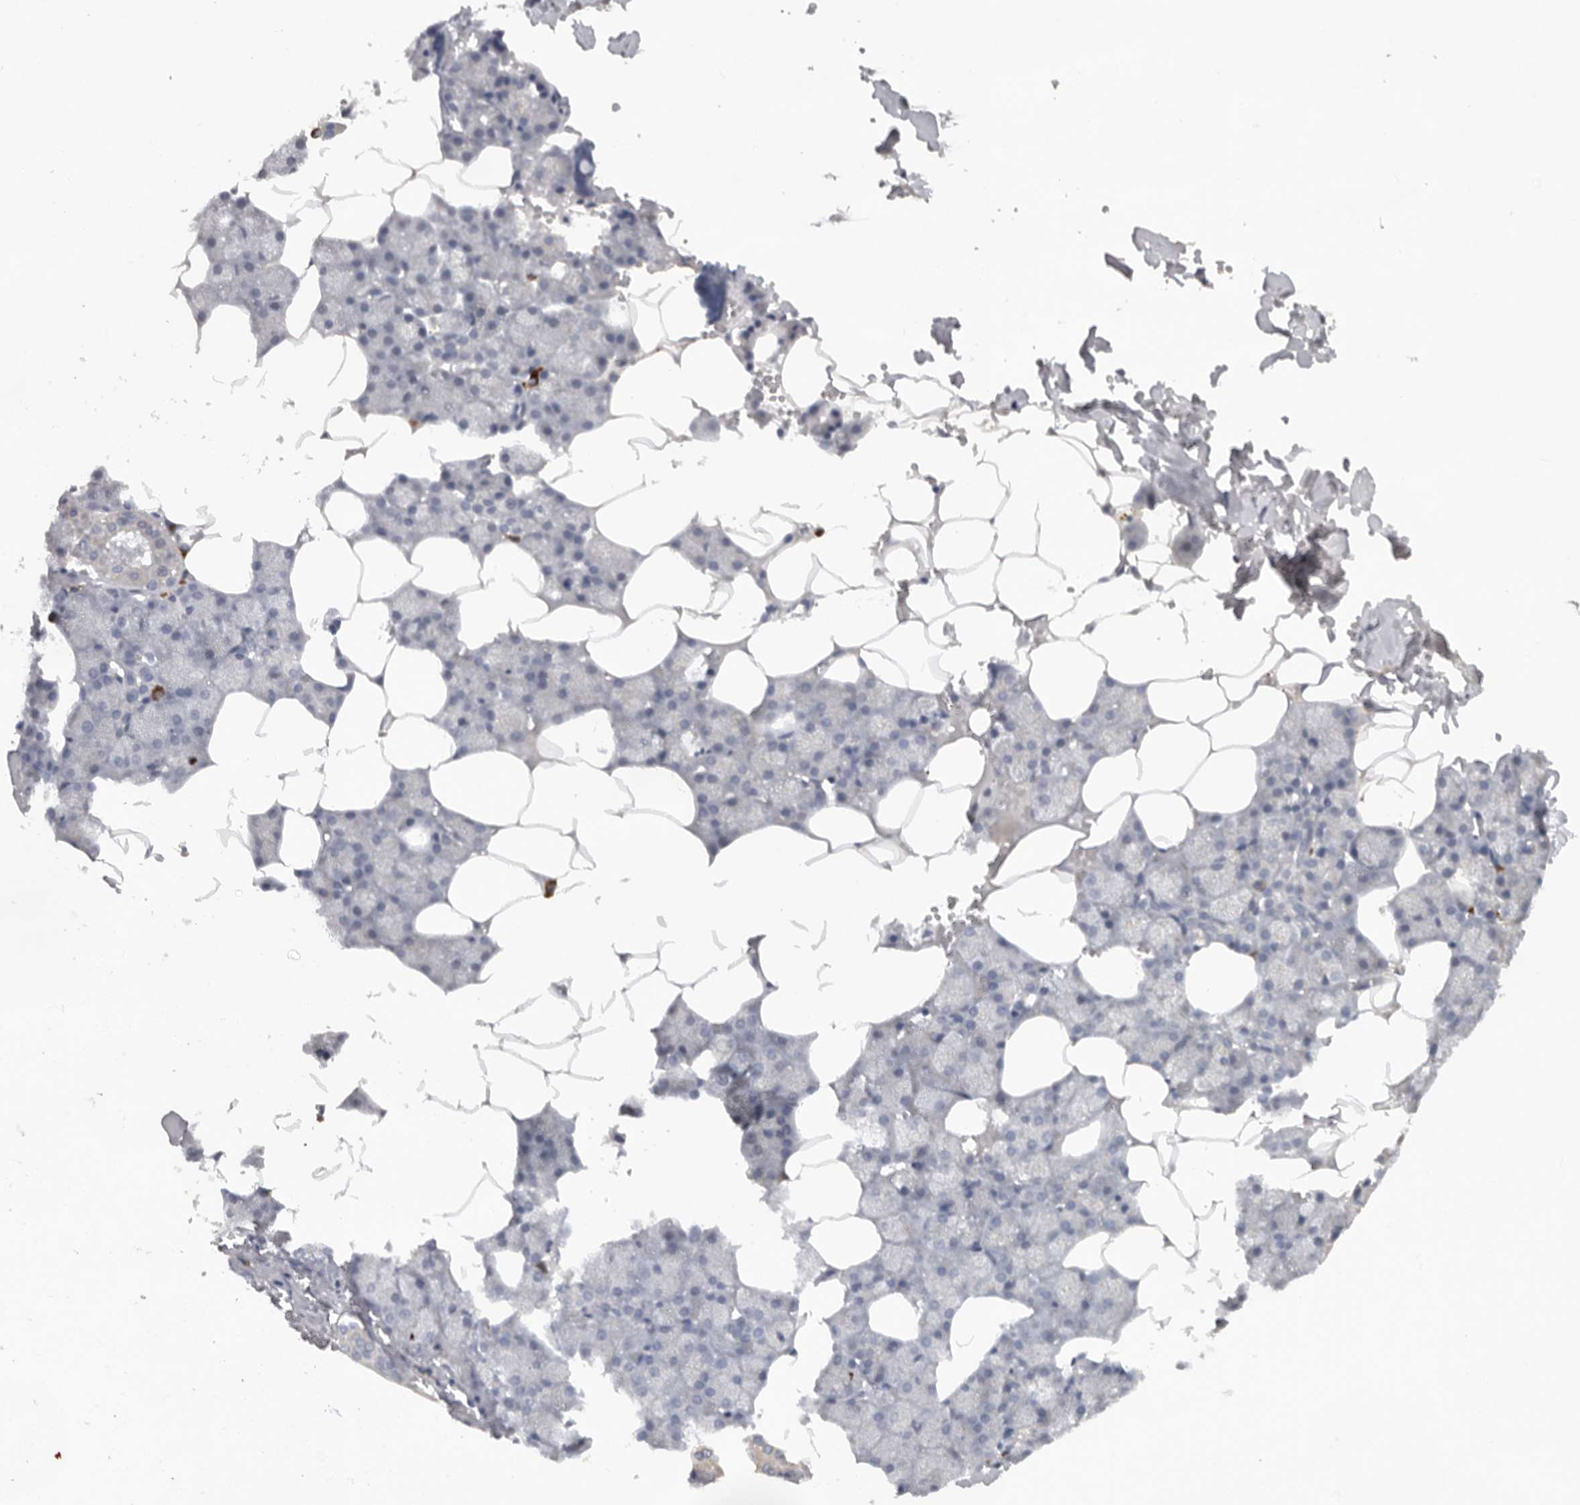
{"staining": {"intensity": "weak", "quantity": "<25%", "location": "cytoplasmic/membranous"}, "tissue": "salivary gland", "cell_type": "Glandular cells", "image_type": "normal", "snomed": [{"axis": "morphology", "description": "Normal tissue, NOS"}, {"axis": "topography", "description": "Salivary gland"}], "caption": "Glandular cells show no significant staining in unremarkable salivary gland. Nuclei are stained in blue.", "gene": "RNF157", "patient": {"sex": "male", "age": 62}}